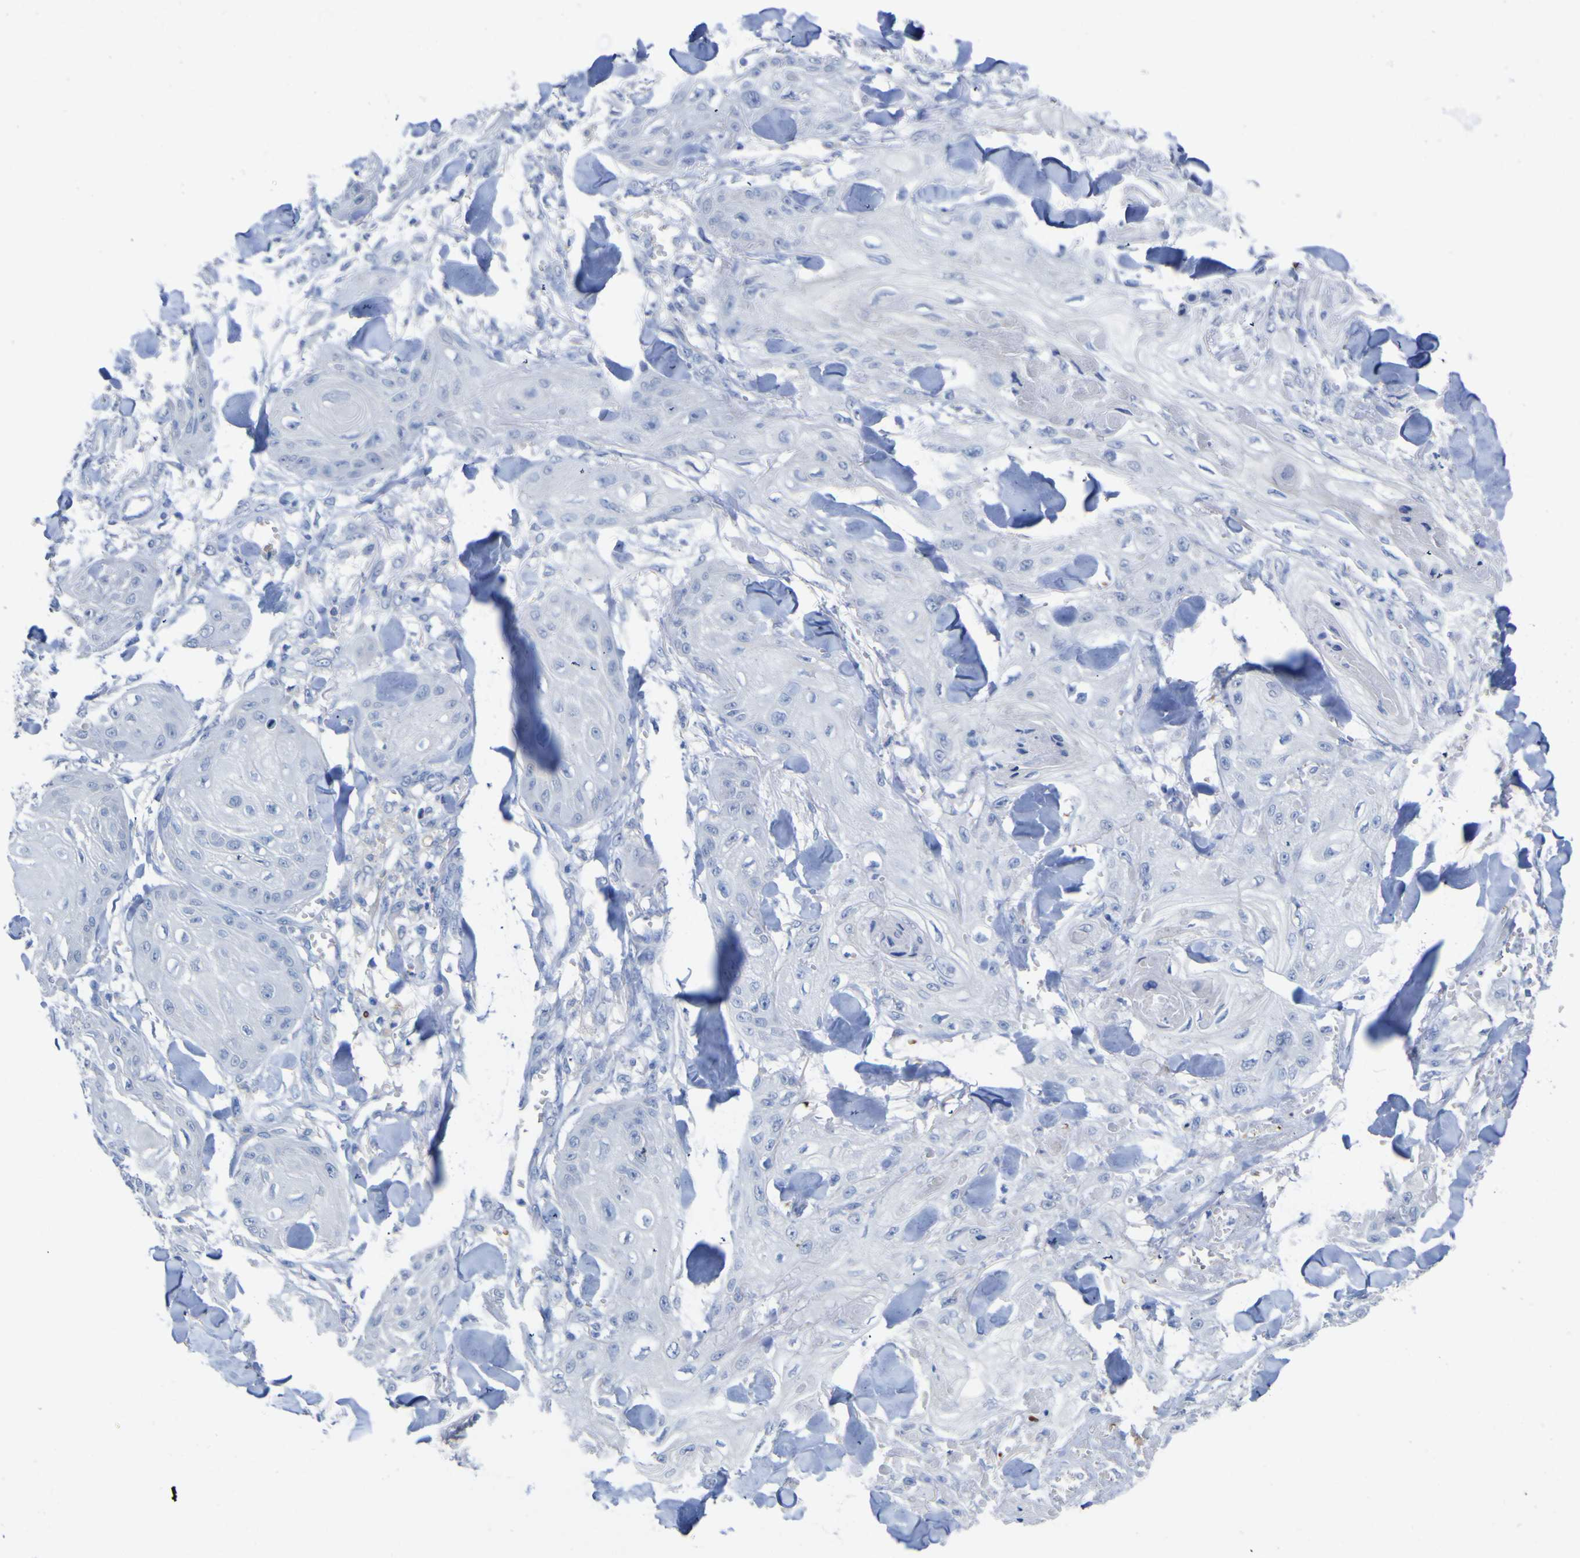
{"staining": {"intensity": "negative", "quantity": "none", "location": "none"}, "tissue": "skin cancer", "cell_type": "Tumor cells", "image_type": "cancer", "snomed": [{"axis": "morphology", "description": "Squamous cell carcinoma, NOS"}, {"axis": "topography", "description": "Skin"}], "caption": "DAB immunohistochemical staining of human skin cancer (squamous cell carcinoma) exhibits no significant expression in tumor cells.", "gene": "GCM1", "patient": {"sex": "male", "age": 74}}